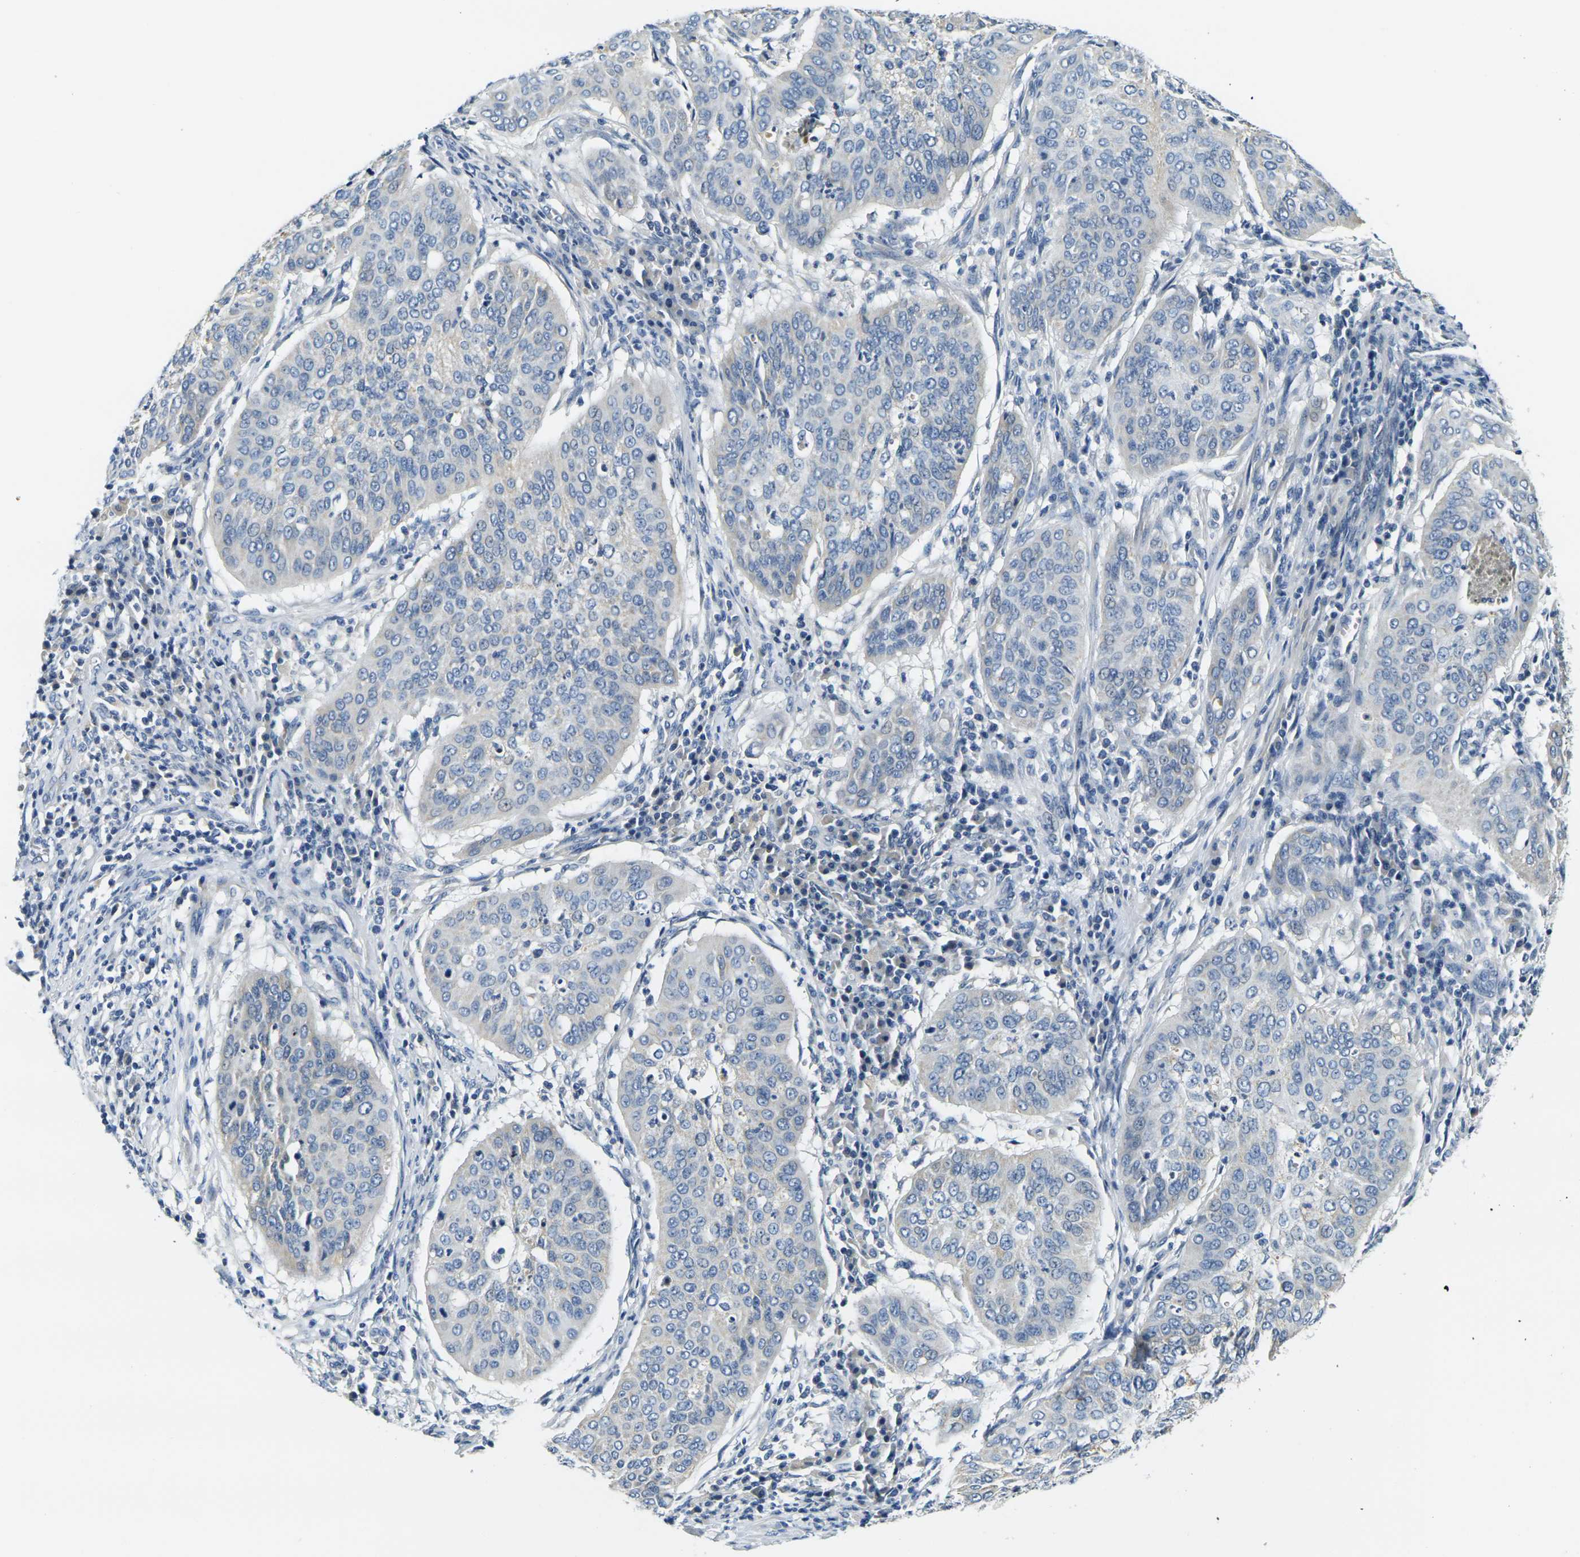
{"staining": {"intensity": "negative", "quantity": "none", "location": "none"}, "tissue": "cervical cancer", "cell_type": "Tumor cells", "image_type": "cancer", "snomed": [{"axis": "morphology", "description": "Normal tissue, NOS"}, {"axis": "morphology", "description": "Squamous cell carcinoma, NOS"}, {"axis": "topography", "description": "Cervix"}], "caption": "Immunohistochemistry of cervical cancer (squamous cell carcinoma) demonstrates no expression in tumor cells.", "gene": "SHISAL2B", "patient": {"sex": "female", "age": 39}}